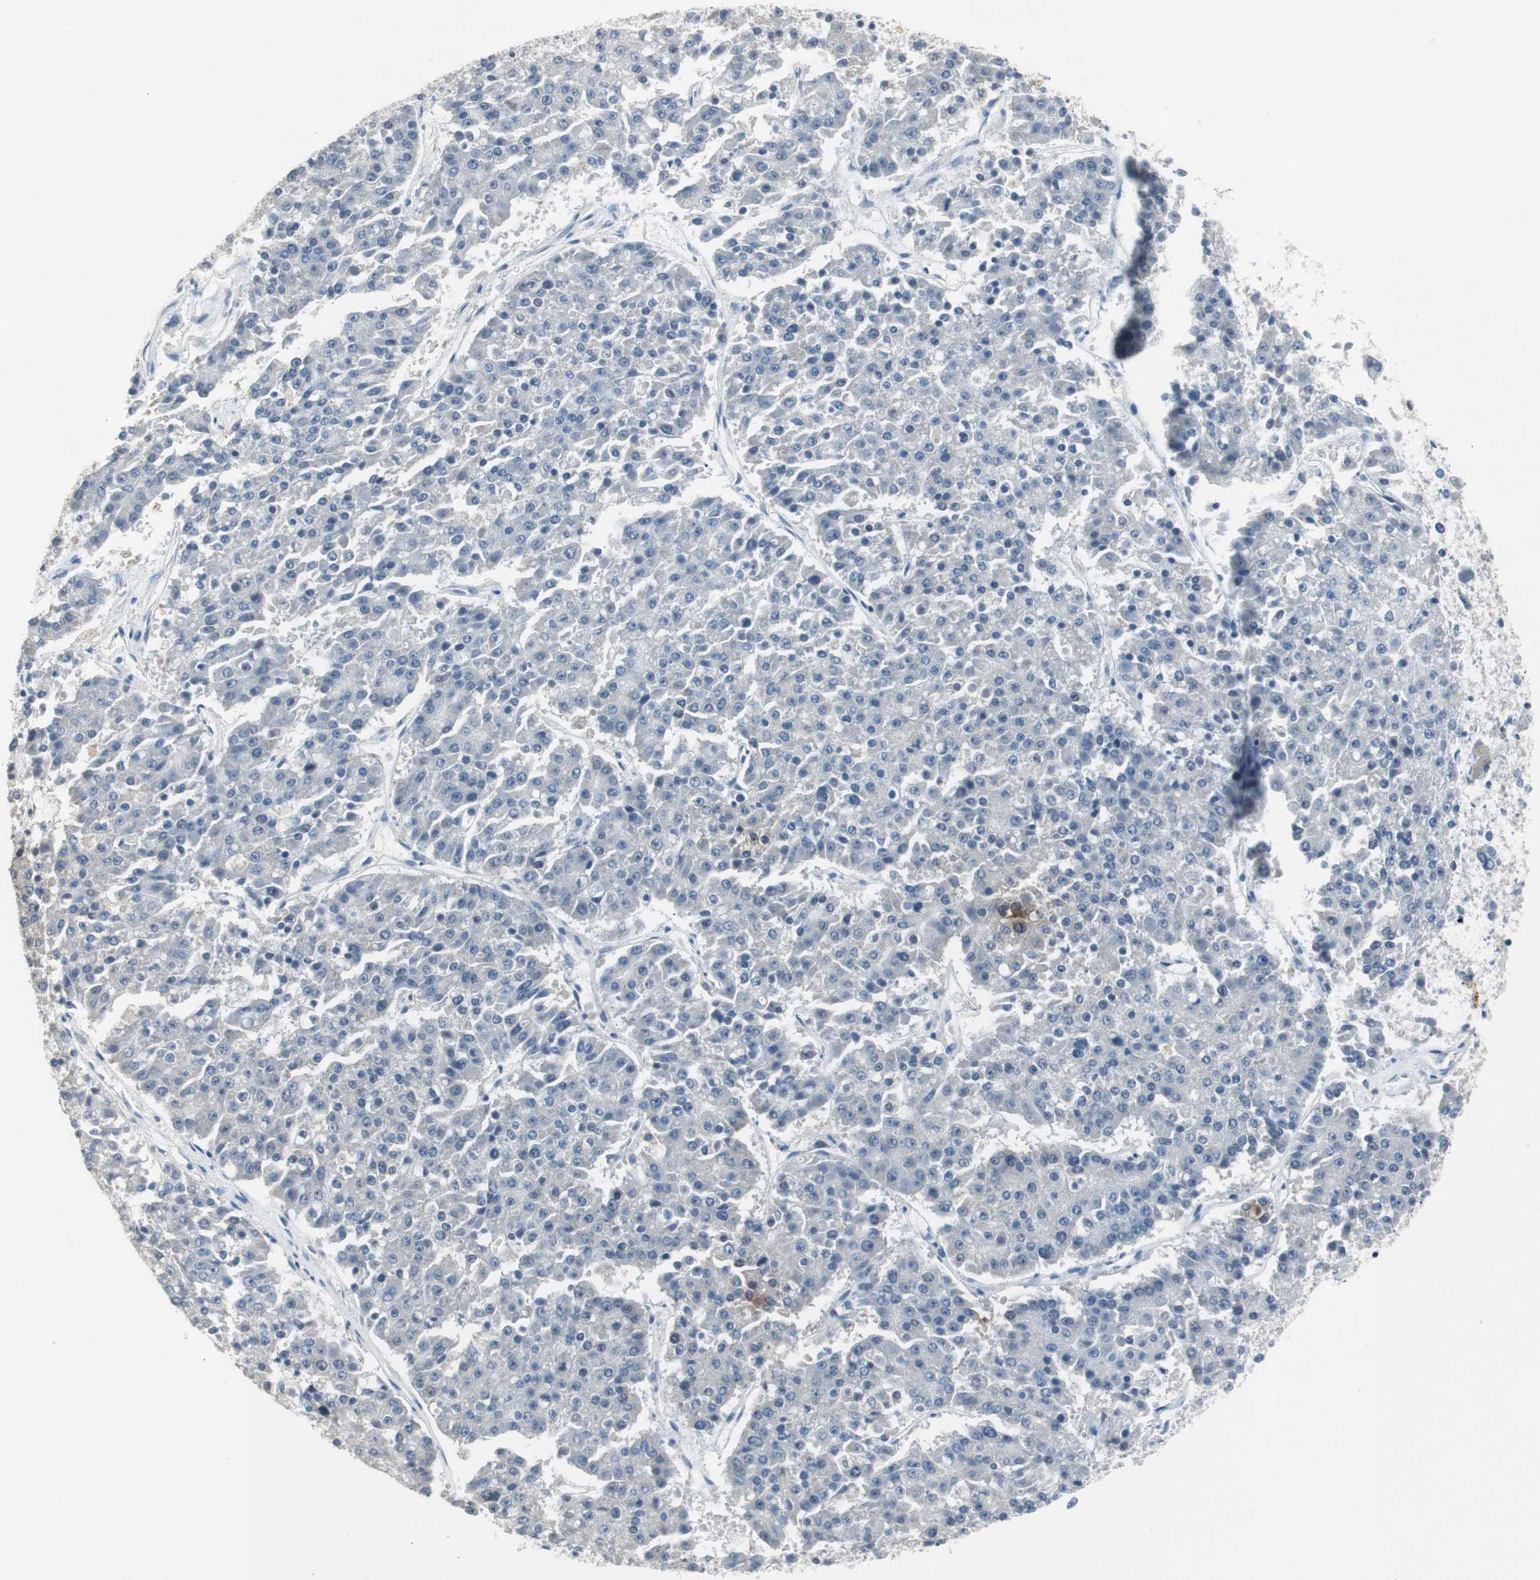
{"staining": {"intensity": "negative", "quantity": "none", "location": "none"}, "tissue": "pancreatic cancer", "cell_type": "Tumor cells", "image_type": "cancer", "snomed": [{"axis": "morphology", "description": "Adenocarcinoma, NOS"}, {"axis": "topography", "description": "Pancreas"}], "caption": "The histopathology image demonstrates no staining of tumor cells in pancreatic cancer.", "gene": "TK1", "patient": {"sex": "male", "age": 50}}